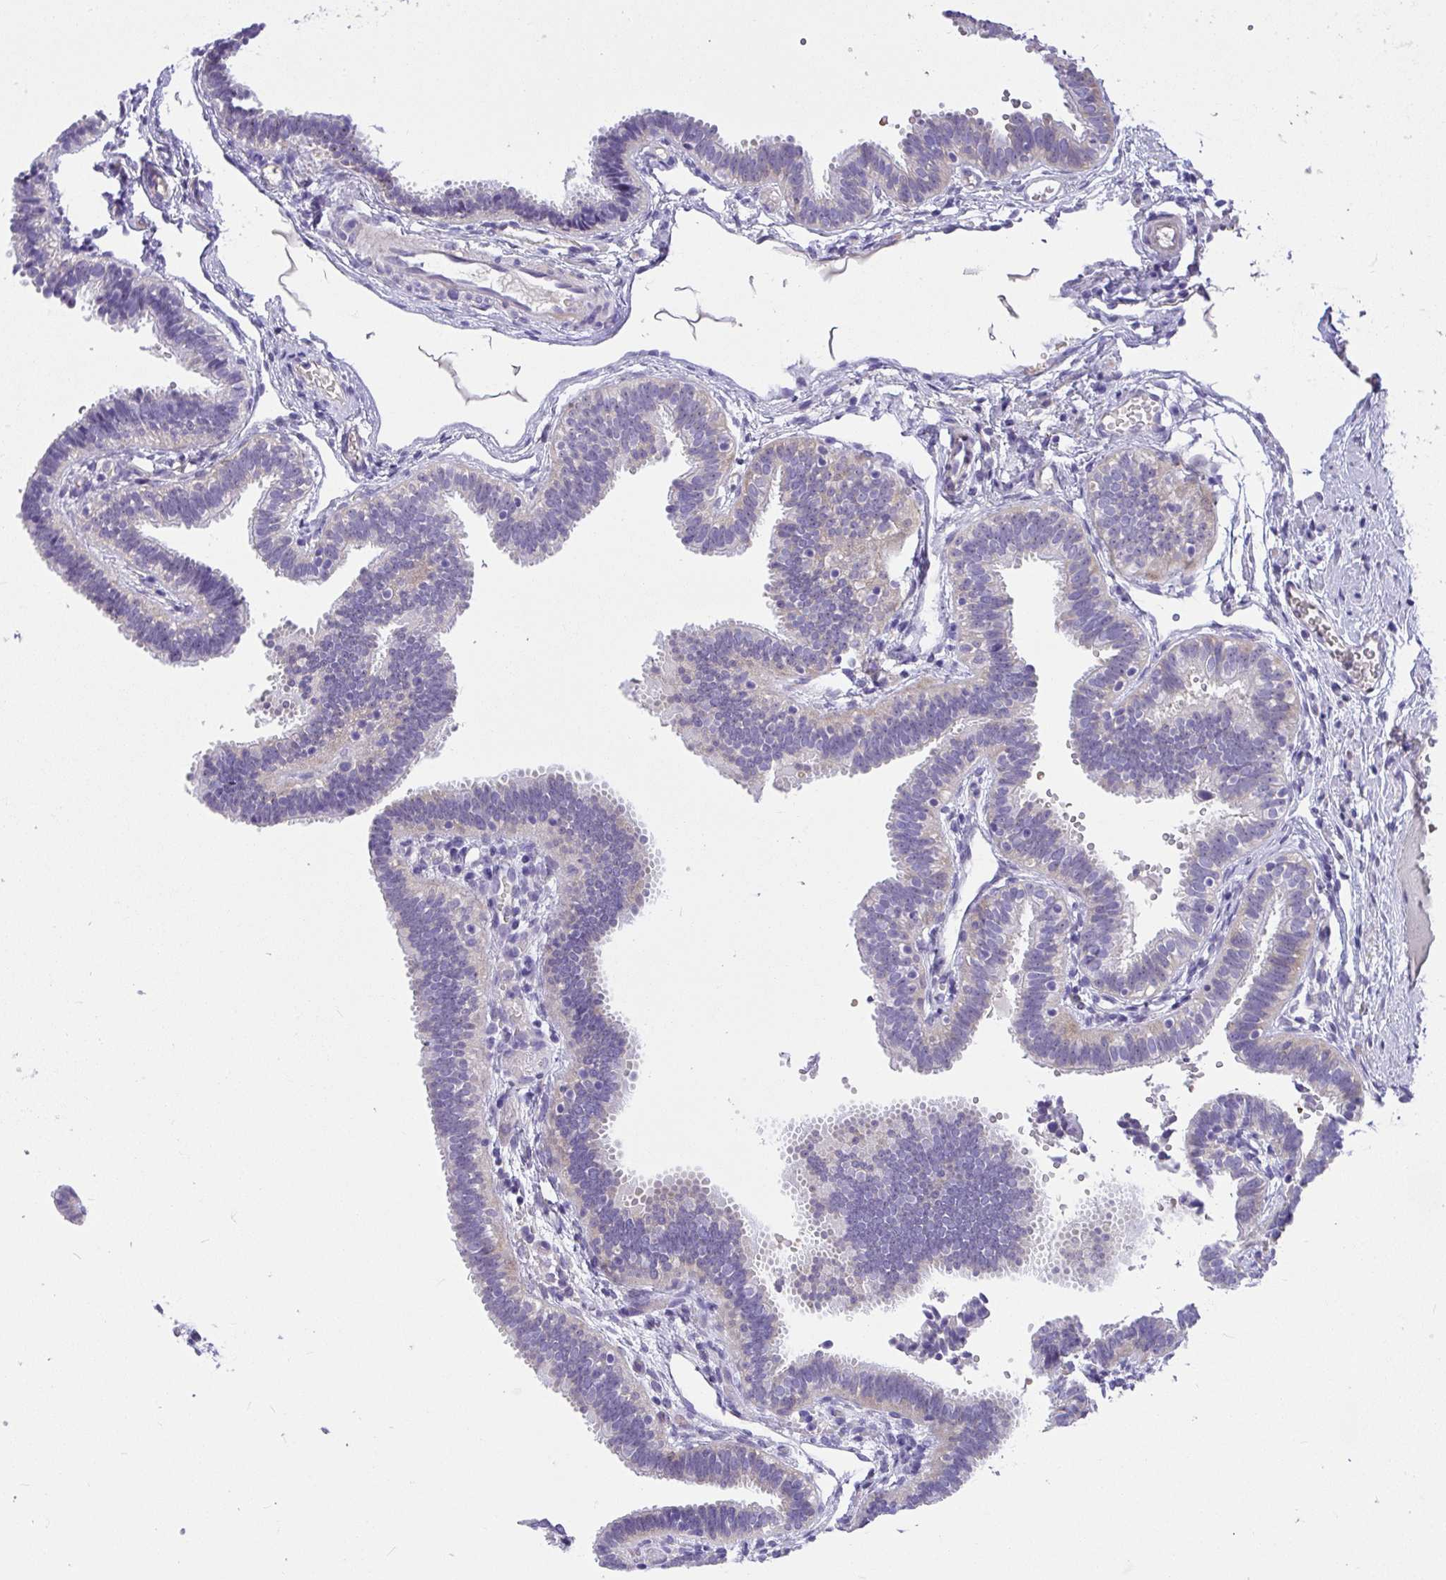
{"staining": {"intensity": "weak", "quantity": "<25%", "location": "cytoplasmic/membranous"}, "tissue": "fallopian tube", "cell_type": "Glandular cells", "image_type": "normal", "snomed": [{"axis": "morphology", "description": "Normal tissue, NOS"}, {"axis": "topography", "description": "Fallopian tube"}], "caption": "DAB immunohistochemical staining of benign human fallopian tube shows no significant expression in glandular cells. (Brightfield microscopy of DAB IHC at high magnification).", "gene": "ADRA2C", "patient": {"sex": "female", "age": 37}}